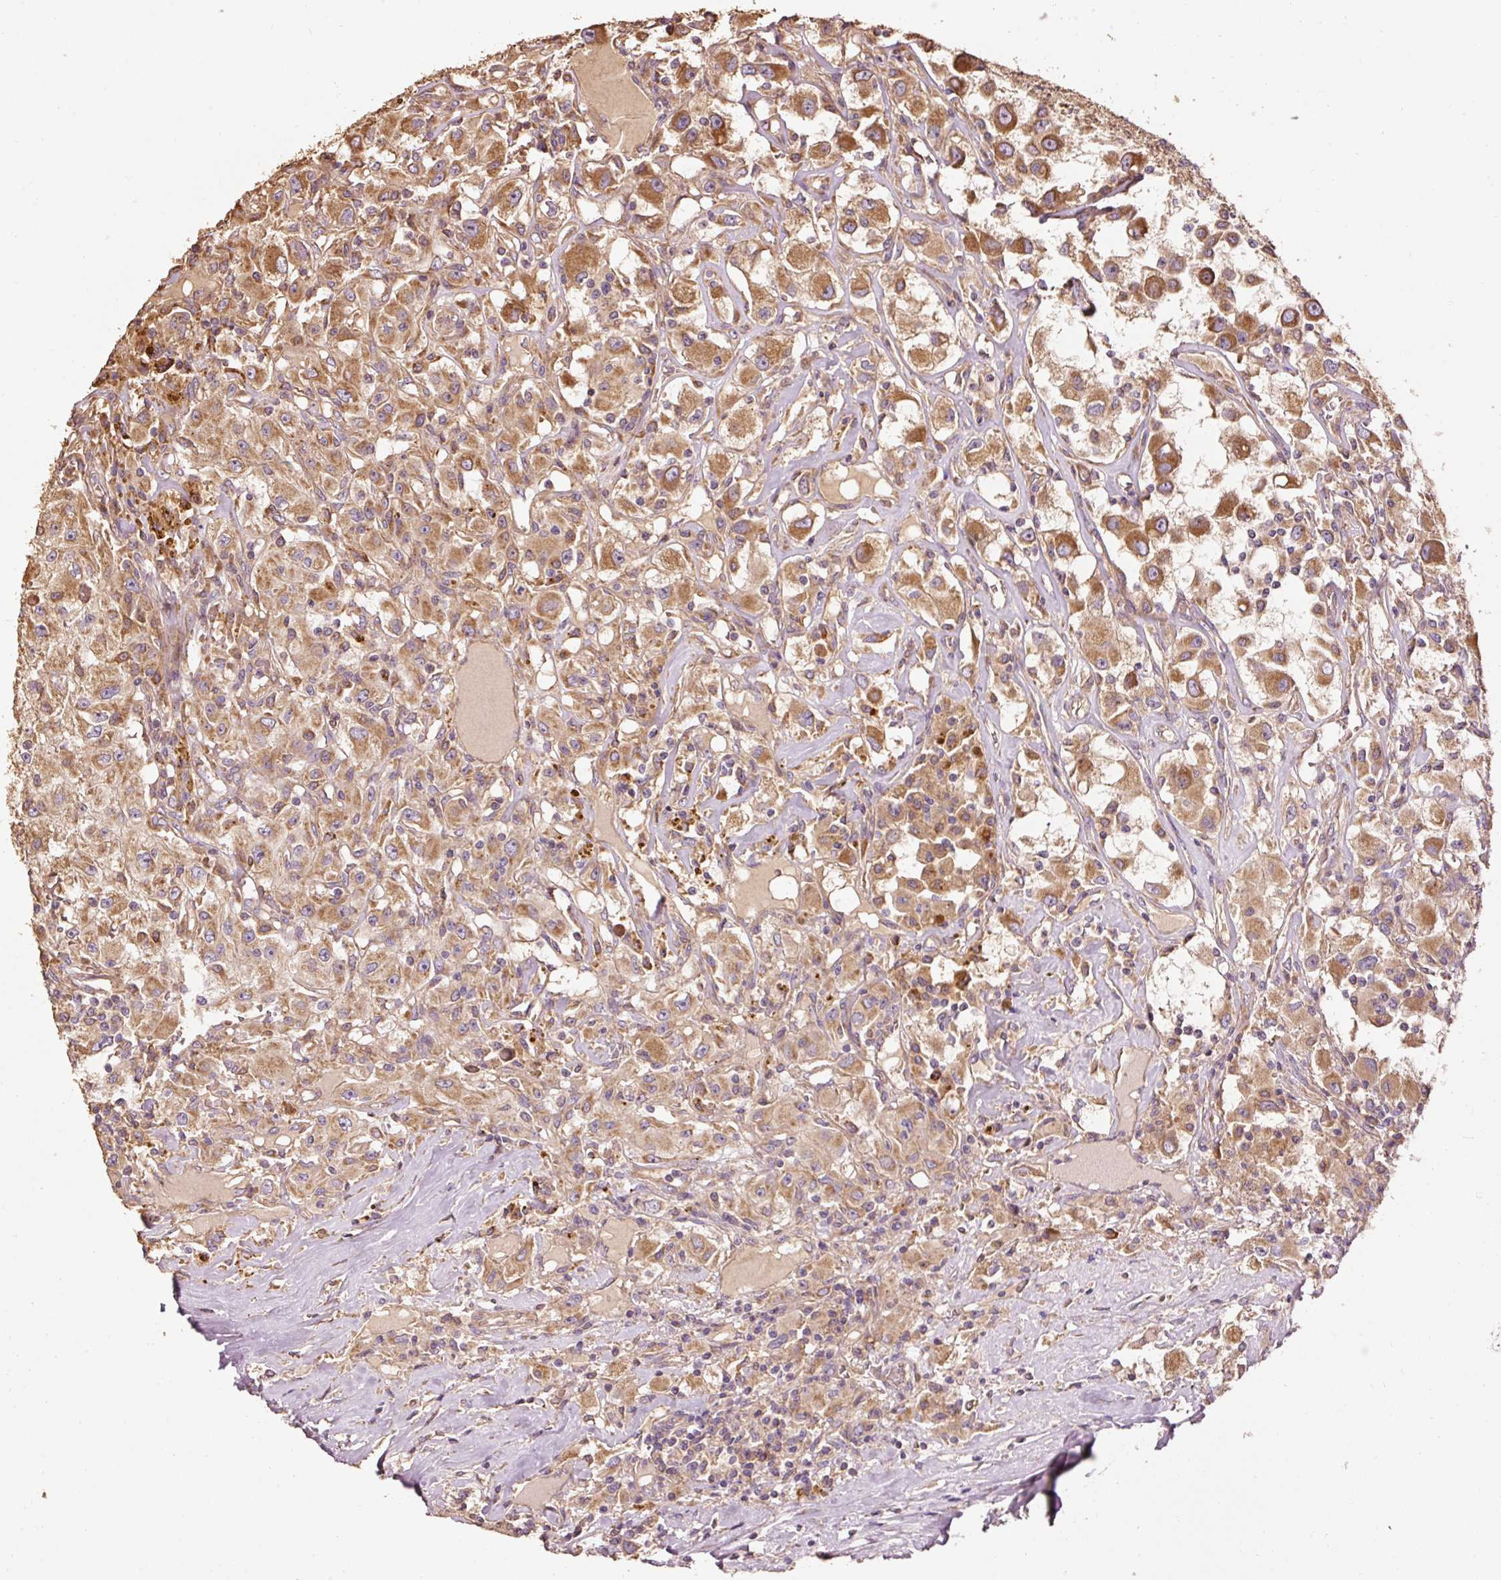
{"staining": {"intensity": "moderate", "quantity": ">75%", "location": "cytoplasmic/membranous"}, "tissue": "renal cancer", "cell_type": "Tumor cells", "image_type": "cancer", "snomed": [{"axis": "morphology", "description": "Adenocarcinoma, NOS"}, {"axis": "topography", "description": "Kidney"}], "caption": "A photomicrograph showing moderate cytoplasmic/membranous staining in about >75% of tumor cells in renal cancer (adenocarcinoma), as visualized by brown immunohistochemical staining.", "gene": "EFHC1", "patient": {"sex": "female", "age": 67}}